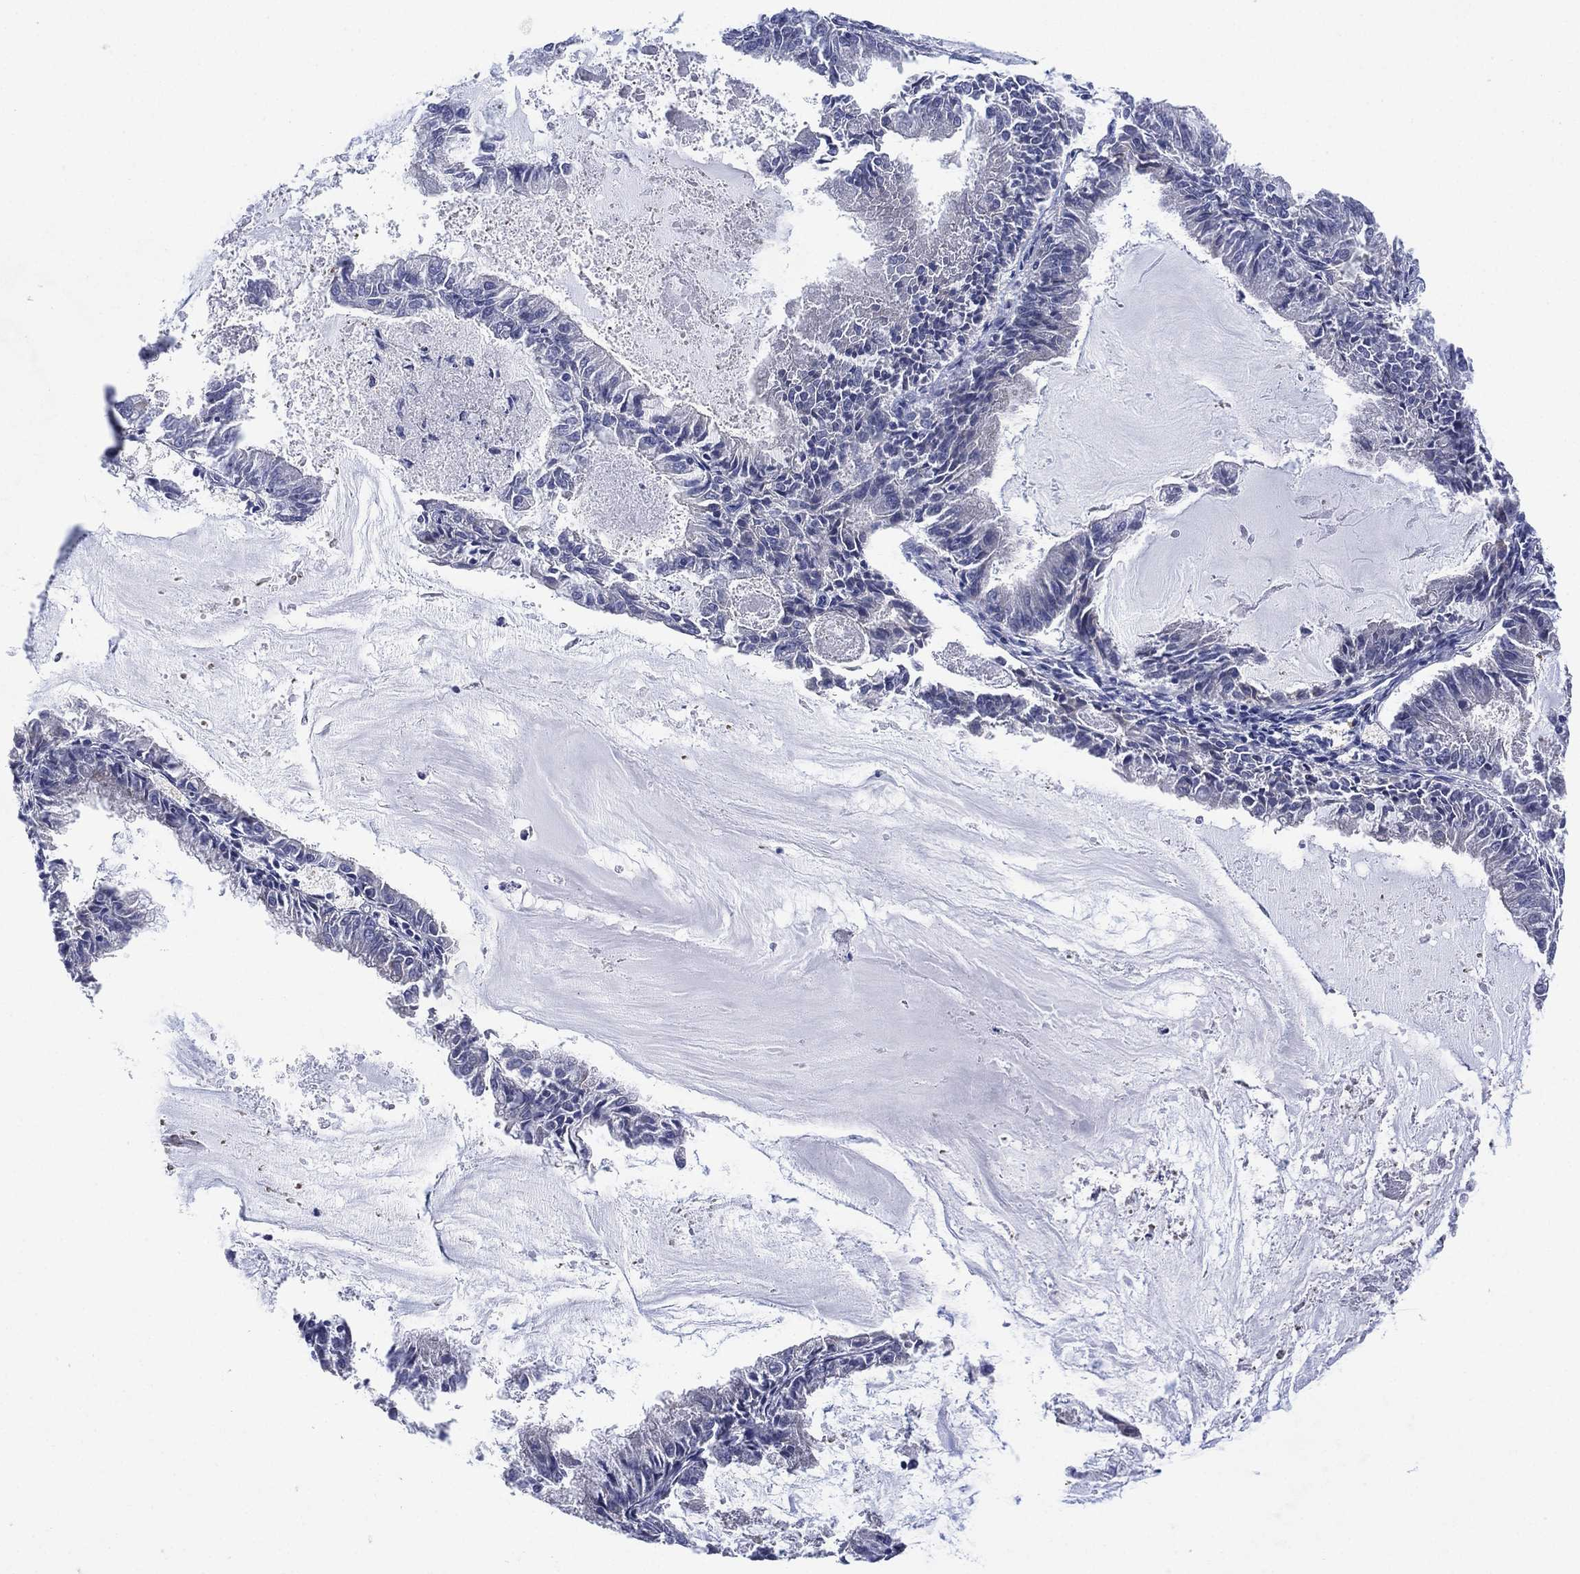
{"staining": {"intensity": "negative", "quantity": "none", "location": "none"}, "tissue": "endometrial cancer", "cell_type": "Tumor cells", "image_type": "cancer", "snomed": [{"axis": "morphology", "description": "Adenocarcinoma, NOS"}, {"axis": "topography", "description": "Endometrium"}], "caption": "Immunohistochemistry (IHC) of endometrial cancer reveals no staining in tumor cells.", "gene": "CHRNA3", "patient": {"sex": "female", "age": 57}}